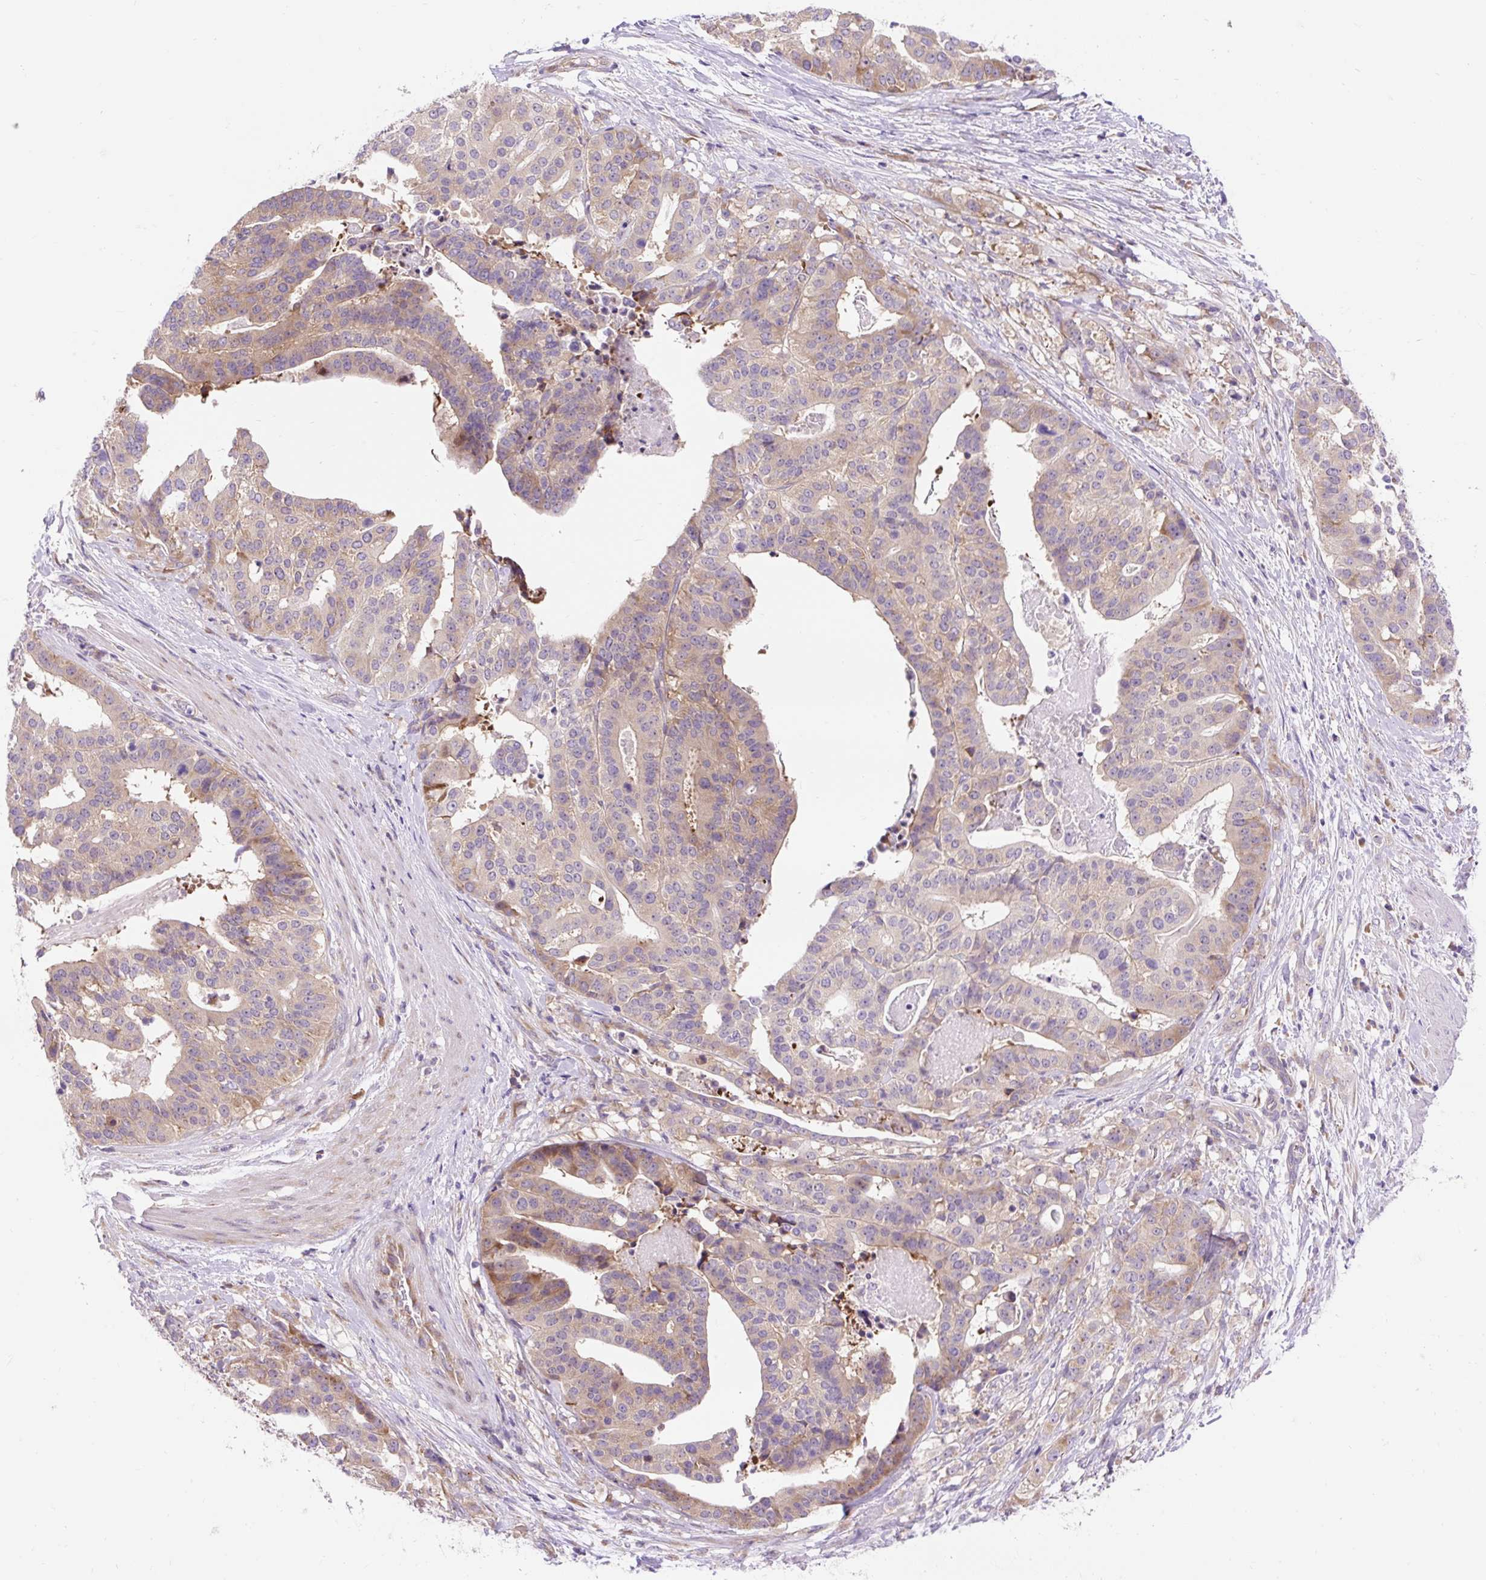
{"staining": {"intensity": "moderate", "quantity": "<25%", "location": "cytoplasmic/membranous"}, "tissue": "stomach cancer", "cell_type": "Tumor cells", "image_type": "cancer", "snomed": [{"axis": "morphology", "description": "Adenocarcinoma, NOS"}, {"axis": "topography", "description": "Stomach"}], "caption": "Protein staining reveals moderate cytoplasmic/membranous positivity in approximately <25% of tumor cells in stomach cancer.", "gene": "GPR45", "patient": {"sex": "male", "age": 48}}